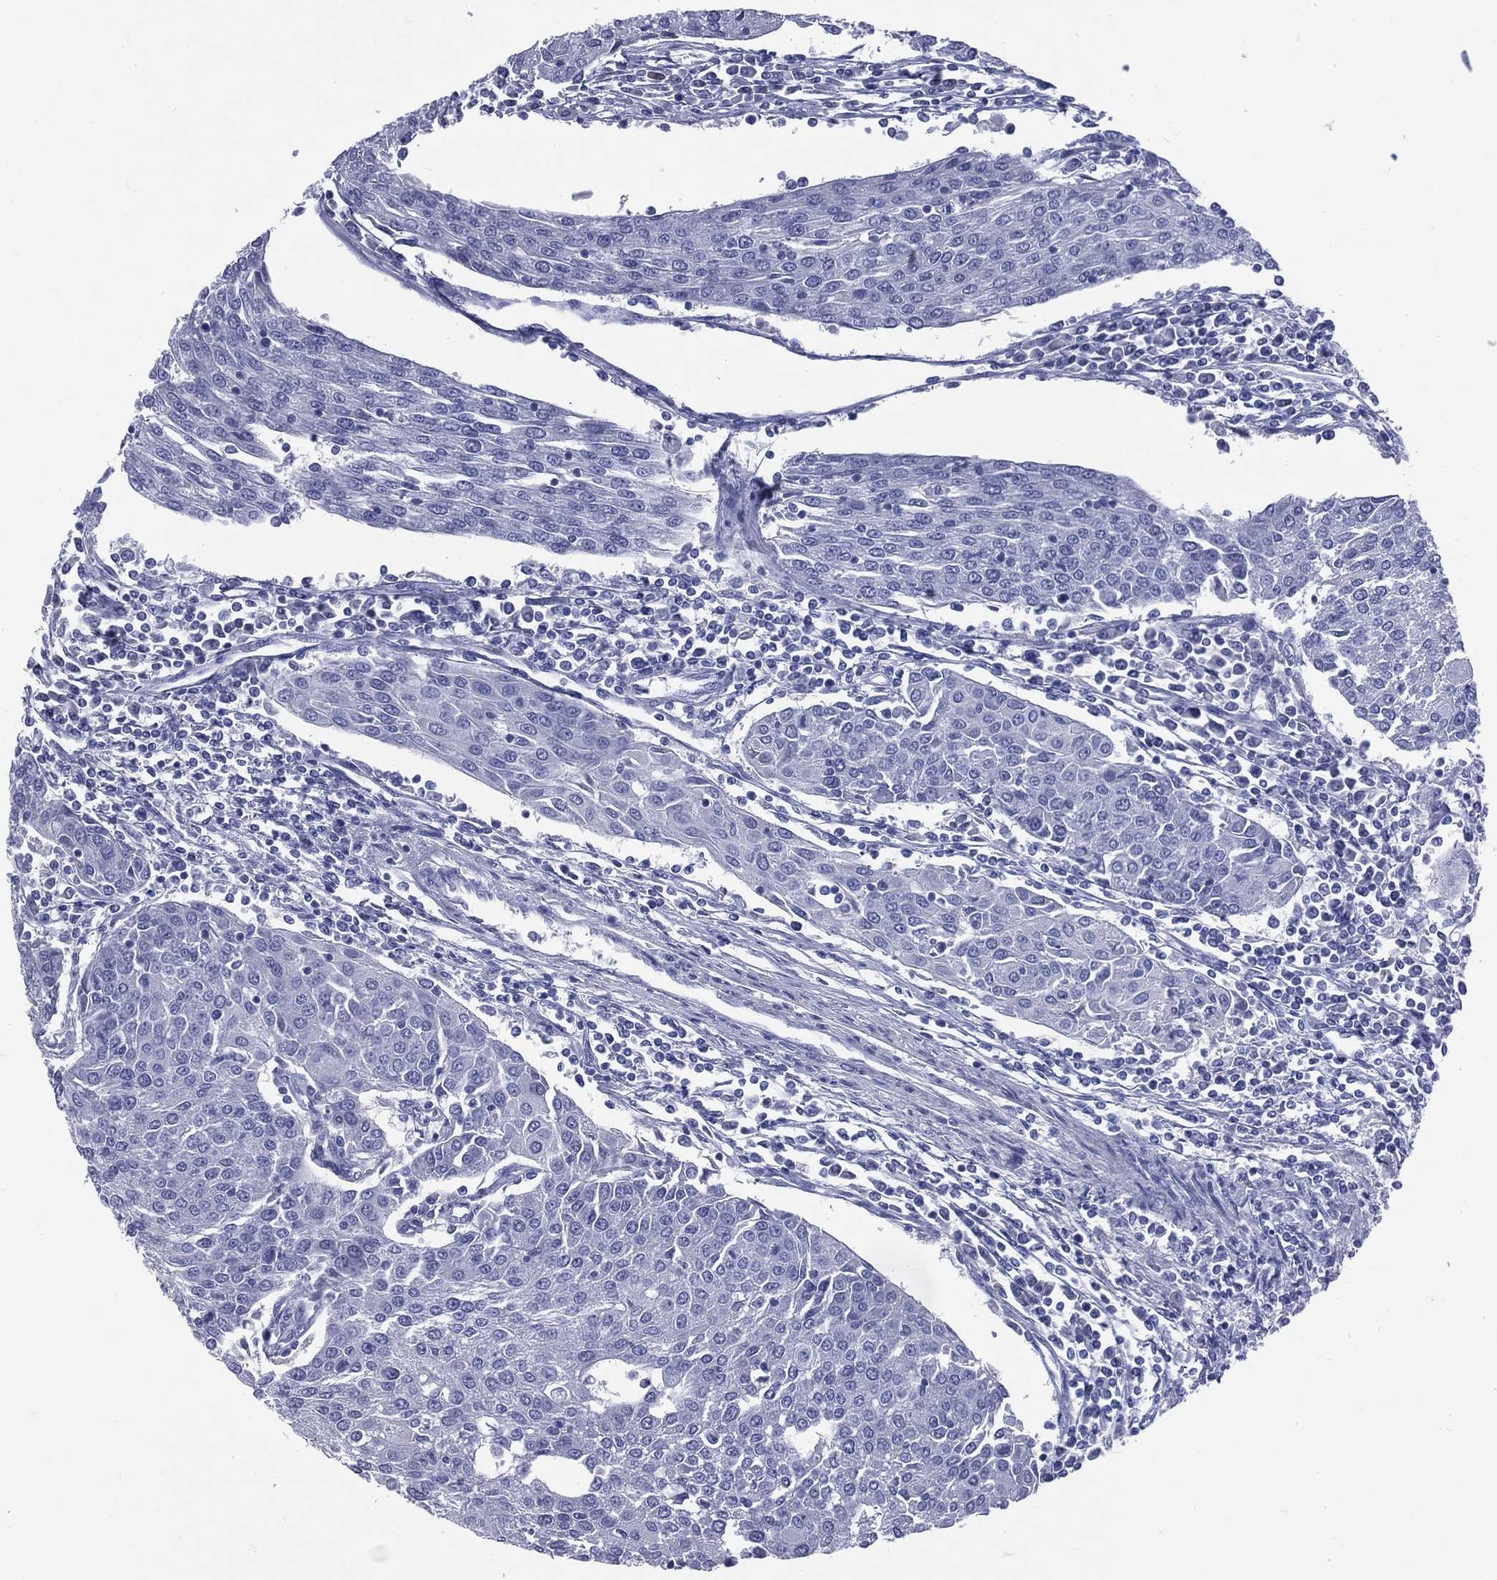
{"staining": {"intensity": "negative", "quantity": "none", "location": "none"}, "tissue": "urothelial cancer", "cell_type": "Tumor cells", "image_type": "cancer", "snomed": [{"axis": "morphology", "description": "Urothelial carcinoma, High grade"}, {"axis": "topography", "description": "Urinary bladder"}], "caption": "Immunohistochemistry photomicrograph of urothelial cancer stained for a protein (brown), which demonstrates no expression in tumor cells.", "gene": "CYLC1", "patient": {"sex": "female", "age": 85}}